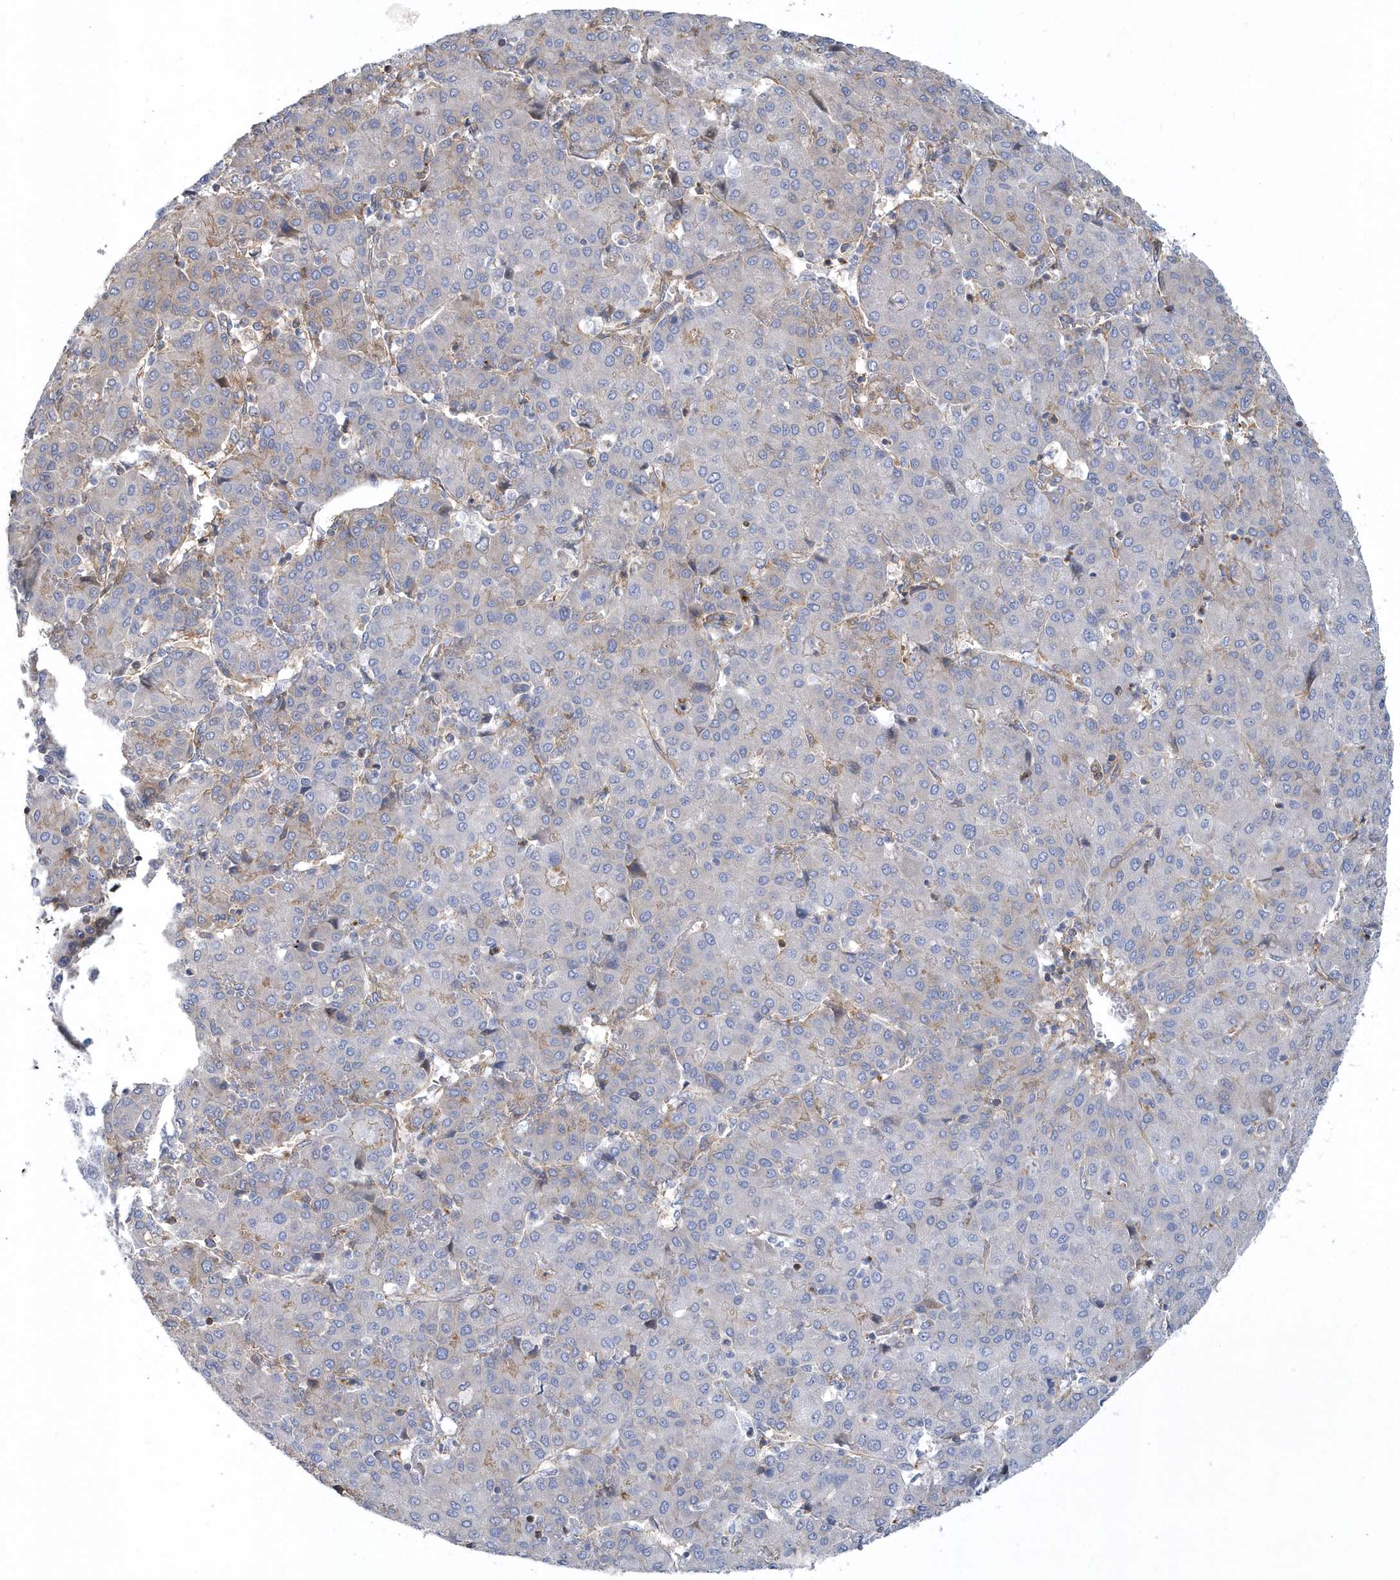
{"staining": {"intensity": "negative", "quantity": "none", "location": "none"}, "tissue": "liver cancer", "cell_type": "Tumor cells", "image_type": "cancer", "snomed": [{"axis": "morphology", "description": "Carcinoma, Hepatocellular, NOS"}, {"axis": "topography", "description": "Liver"}], "caption": "High power microscopy image of an IHC photomicrograph of liver cancer (hepatocellular carcinoma), revealing no significant expression in tumor cells. (Brightfield microscopy of DAB (3,3'-diaminobenzidine) IHC at high magnification).", "gene": "ARAP2", "patient": {"sex": "male", "age": 65}}